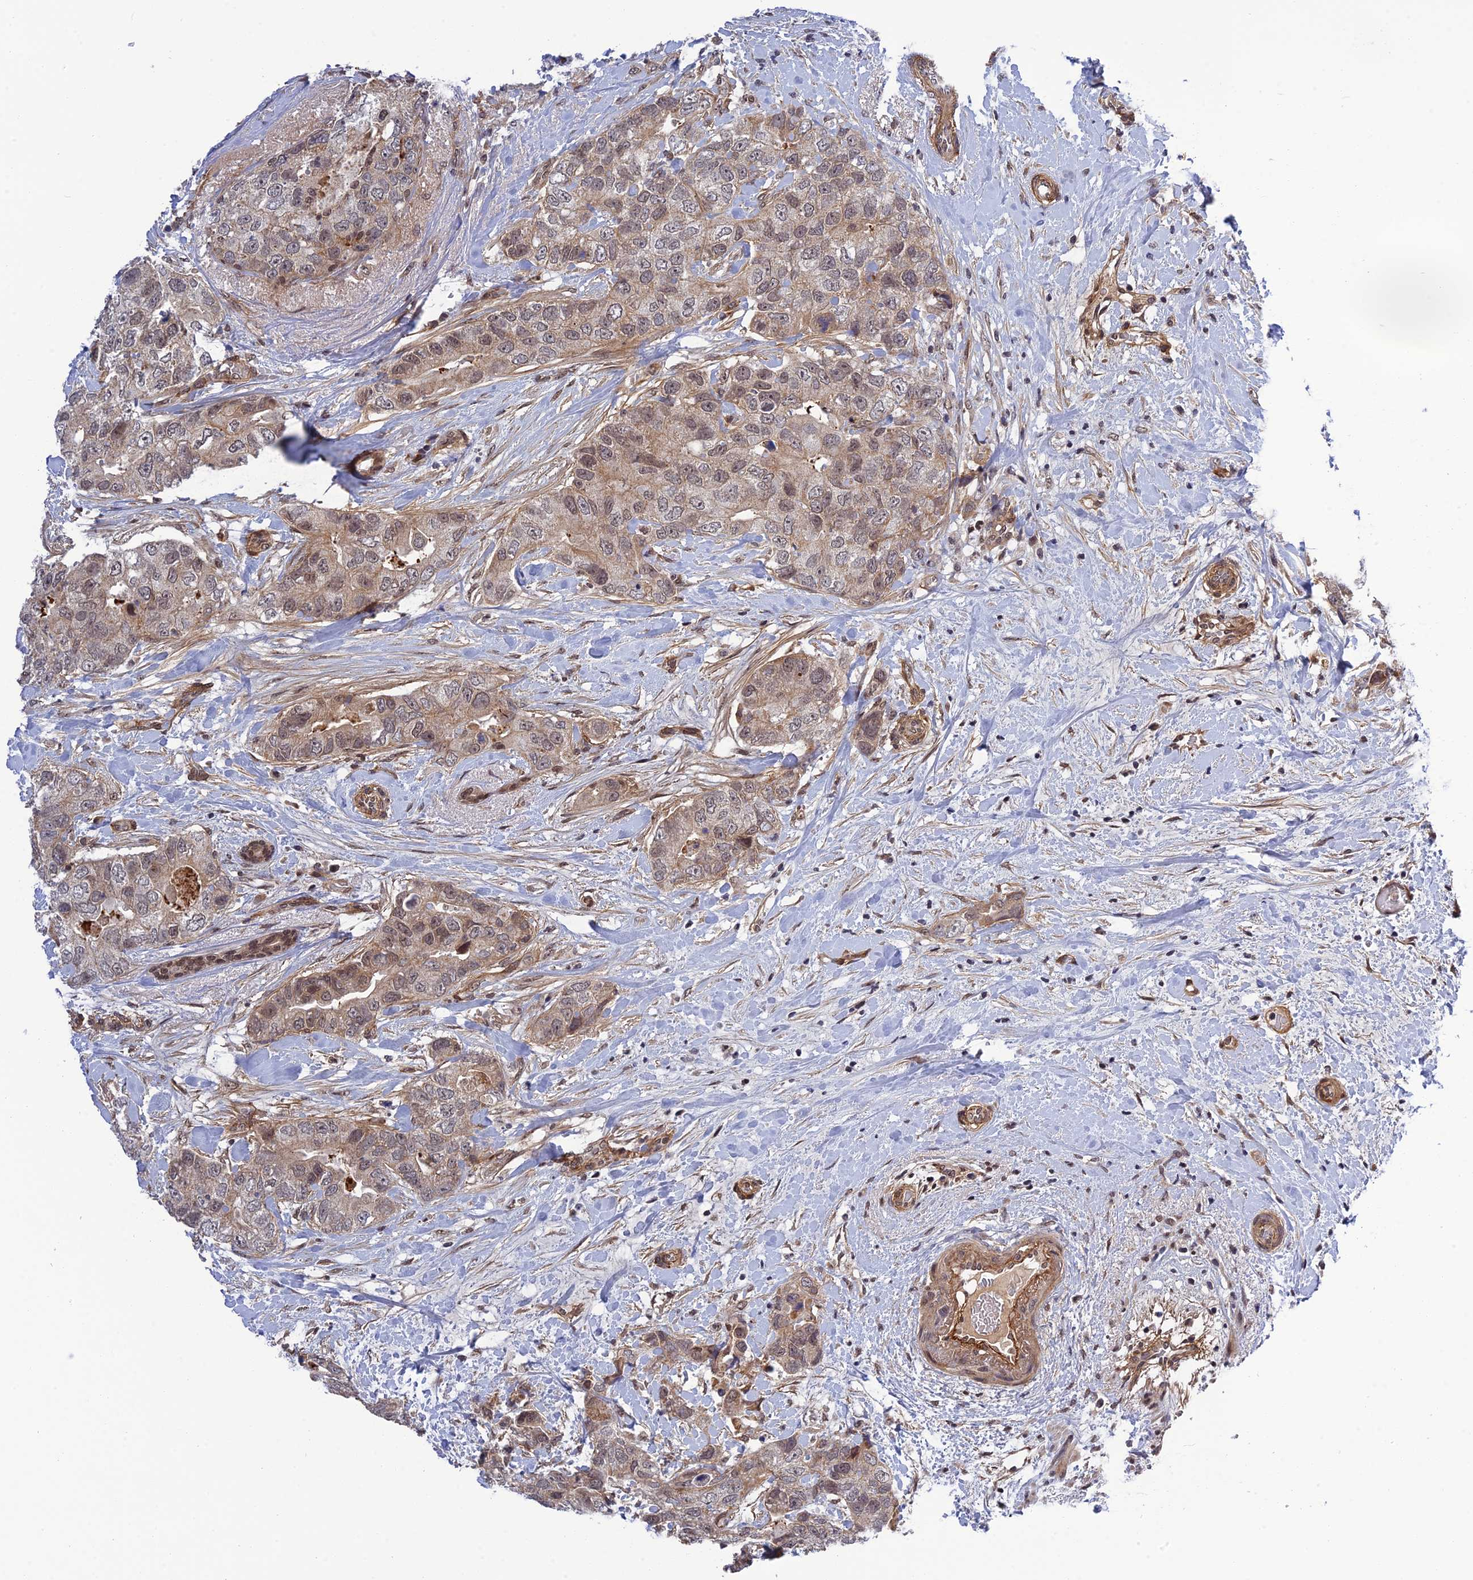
{"staining": {"intensity": "weak", "quantity": "25%-75%", "location": "cytoplasmic/membranous,nuclear"}, "tissue": "breast cancer", "cell_type": "Tumor cells", "image_type": "cancer", "snomed": [{"axis": "morphology", "description": "Duct carcinoma"}, {"axis": "topography", "description": "Breast"}], "caption": "The image exhibits staining of breast intraductal carcinoma, revealing weak cytoplasmic/membranous and nuclear protein positivity (brown color) within tumor cells. (IHC, brightfield microscopy, high magnification).", "gene": "REXO1", "patient": {"sex": "female", "age": 62}}